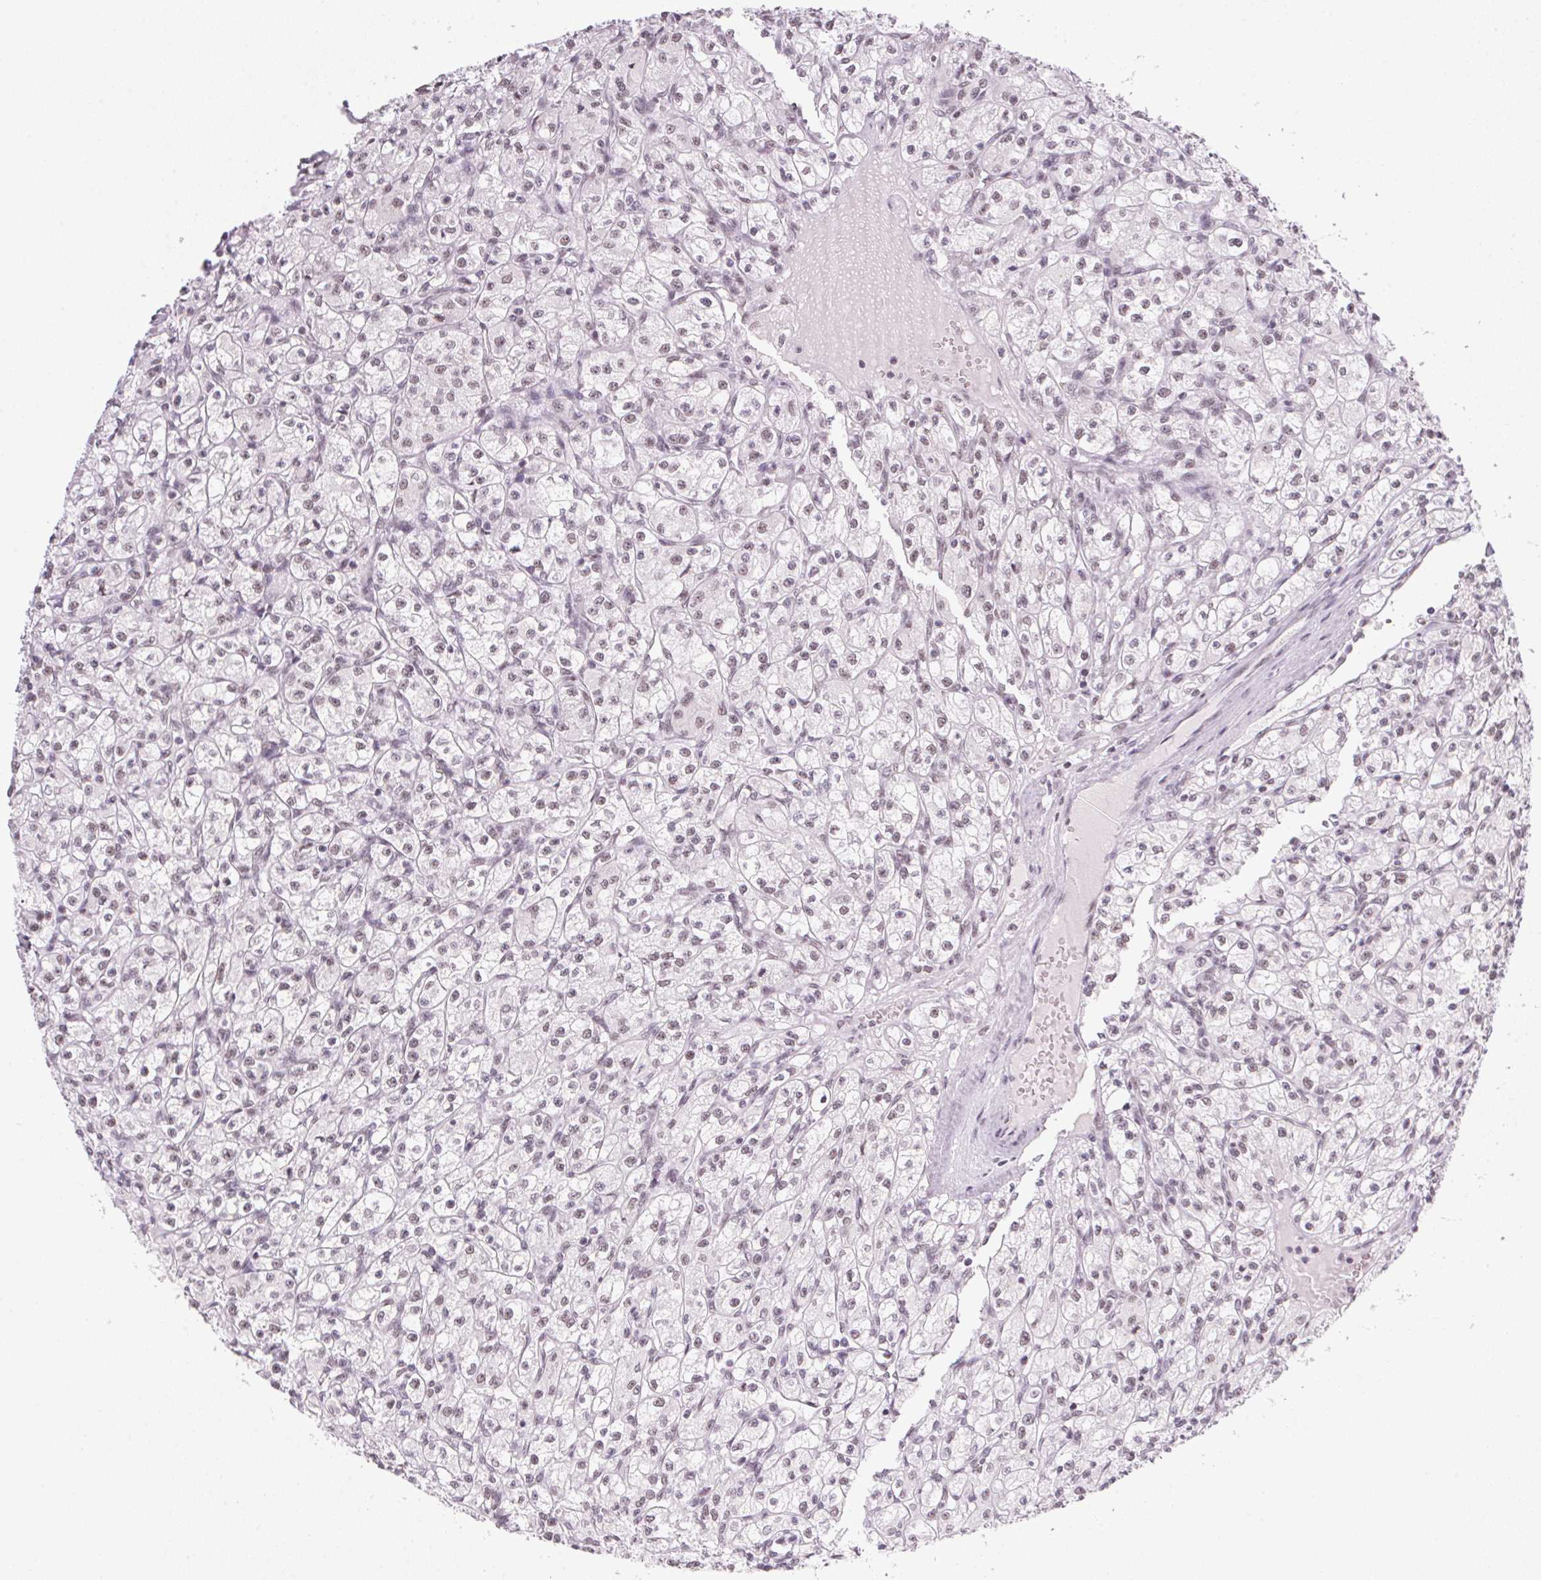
{"staining": {"intensity": "weak", "quantity": "<25%", "location": "nuclear"}, "tissue": "renal cancer", "cell_type": "Tumor cells", "image_type": "cancer", "snomed": [{"axis": "morphology", "description": "Adenocarcinoma, NOS"}, {"axis": "topography", "description": "Kidney"}], "caption": "Immunohistochemical staining of human renal cancer reveals no significant staining in tumor cells.", "gene": "SRSF7", "patient": {"sex": "female", "age": 70}}